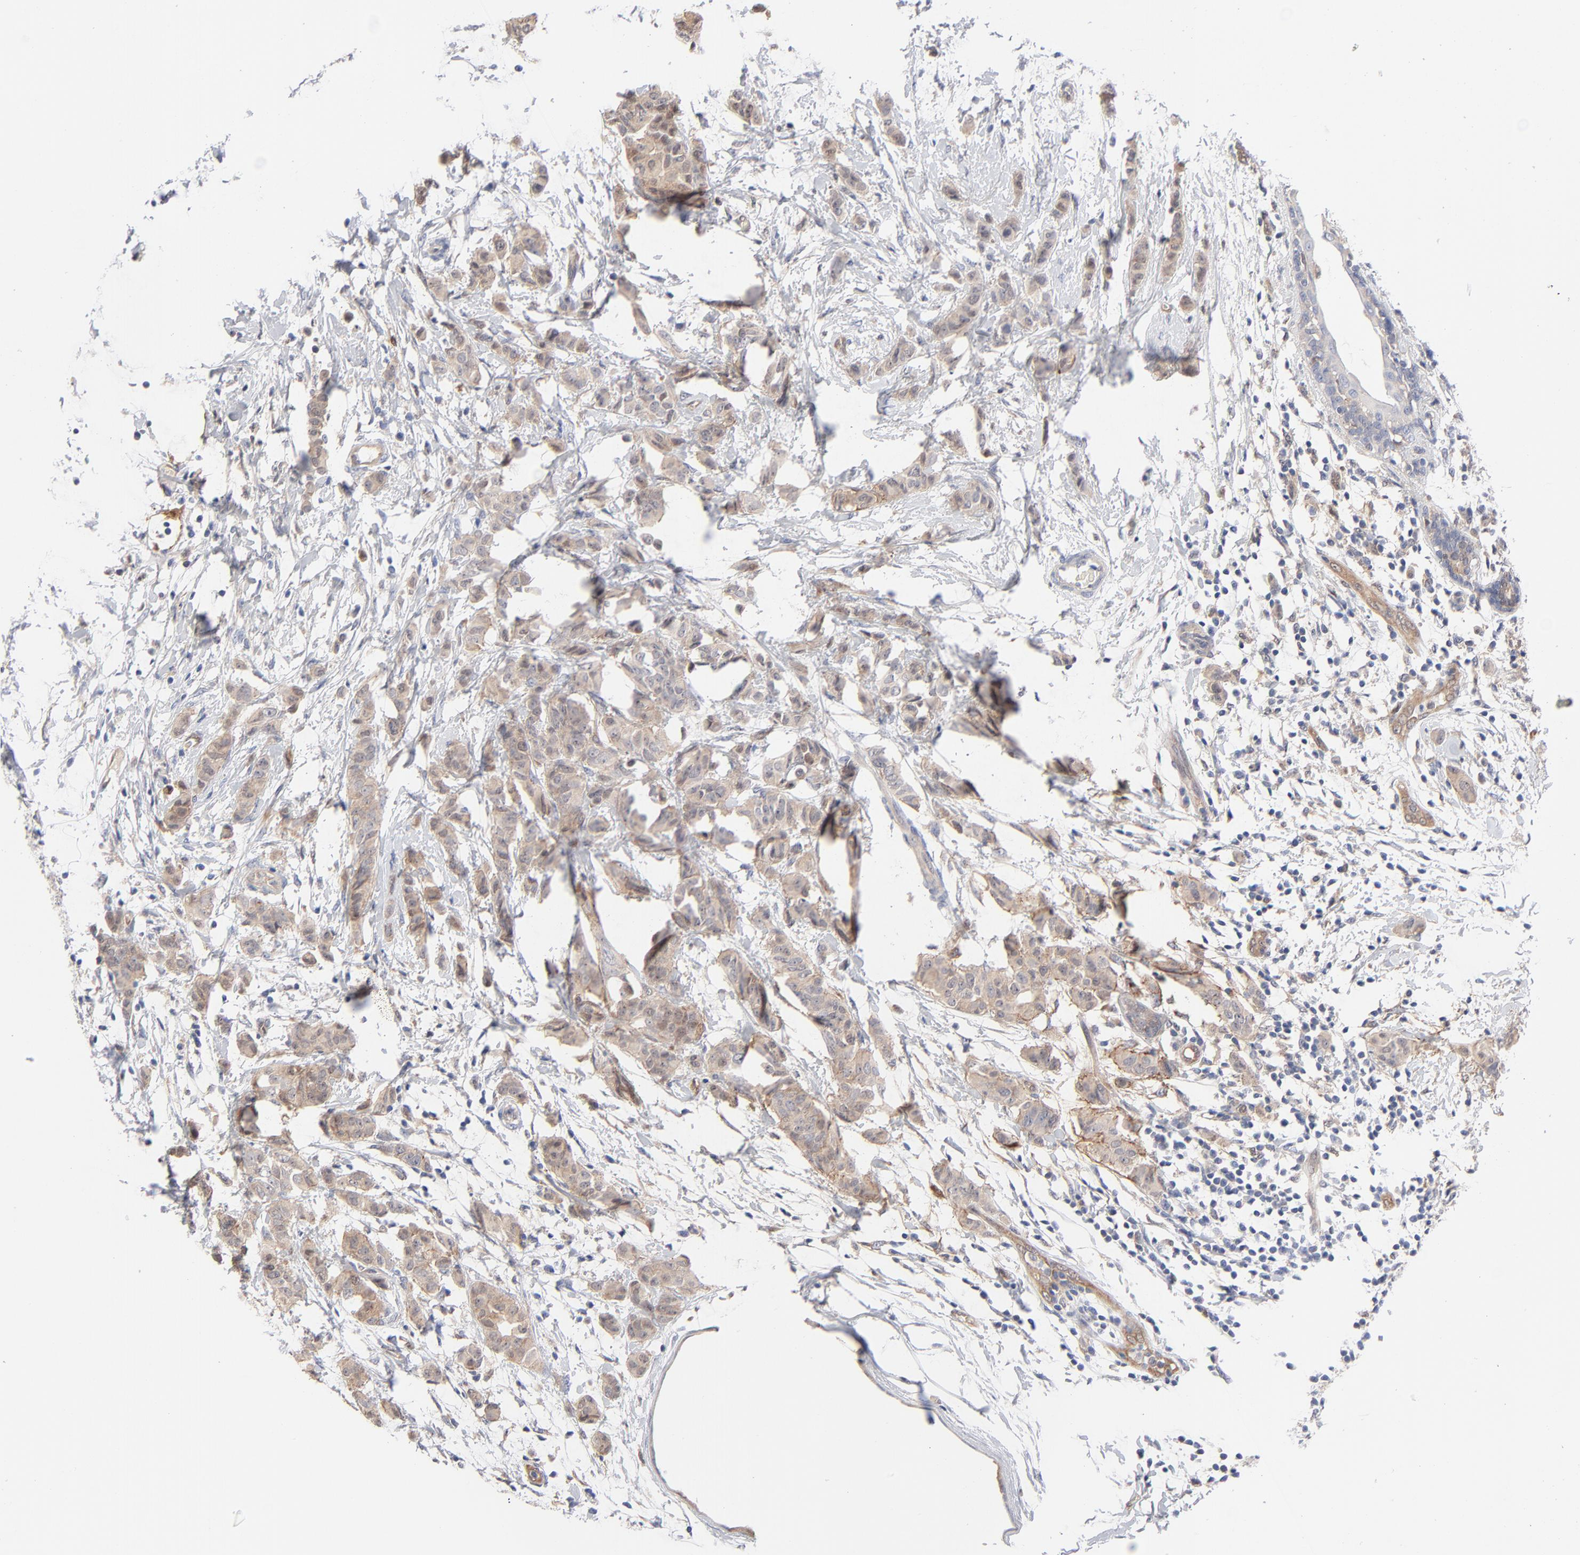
{"staining": {"intensity": "moderate", "quantity": ">75%", "location": "cytoplasmic/membranous"}, "tissue": "breast cancer", "cell_type": "Tumor cells", "image_type": "cancer", "snomed": [{"axis": "morphology", "description": "Duct carcinoma"}, {"axis": "topography", "description": "Breast"}], "caption": "A brown stain shows moderate cytoplasmic/membranous expression of a protein in breast cancer tumor cells.", "gene": "ARRB1", "patient": {"sex": "female", "age": 40}}